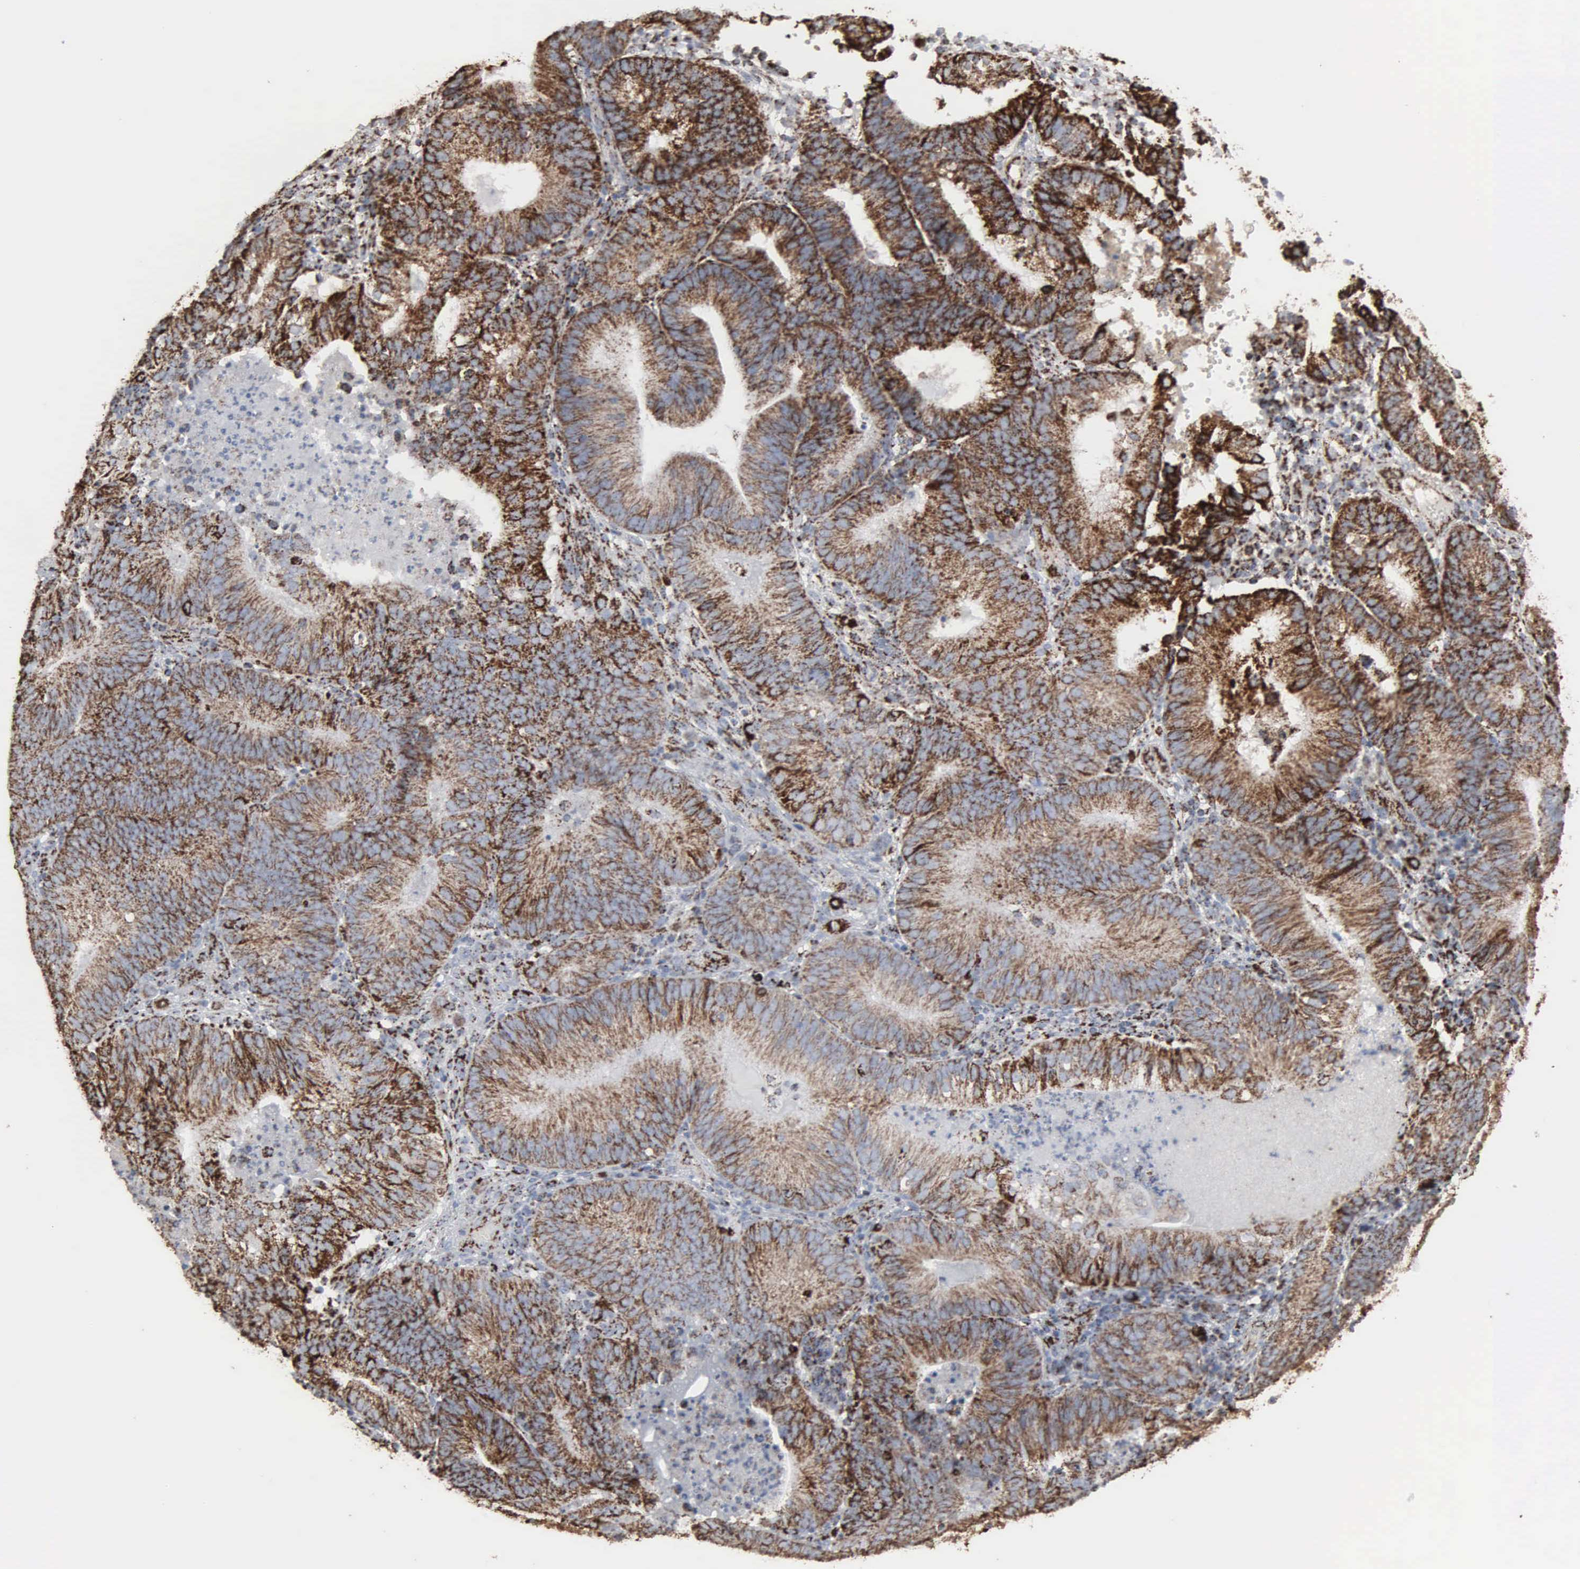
{"staining": {"intensity": "strong", "quantity": ">75%", "location": "cytoplasmic/membranous"}, "tissue": "cervical cancer", "cell_type": "Tumor cells", "image_type": "cancer", "snomed": [{"axis": "morphology", "description": "Adenocarcinoma, NOS"}, {"axis": "topography", "description": "Cervix"}], "caption": "Adenocarcinoma (cervical) stained for a protein (brown) exhibits strong cytoplasmic/membranous positive positivity in approximately >75% of tumor cells.", "gene": "HSPA9", "patient": {"sex": "female", "age": 60}}